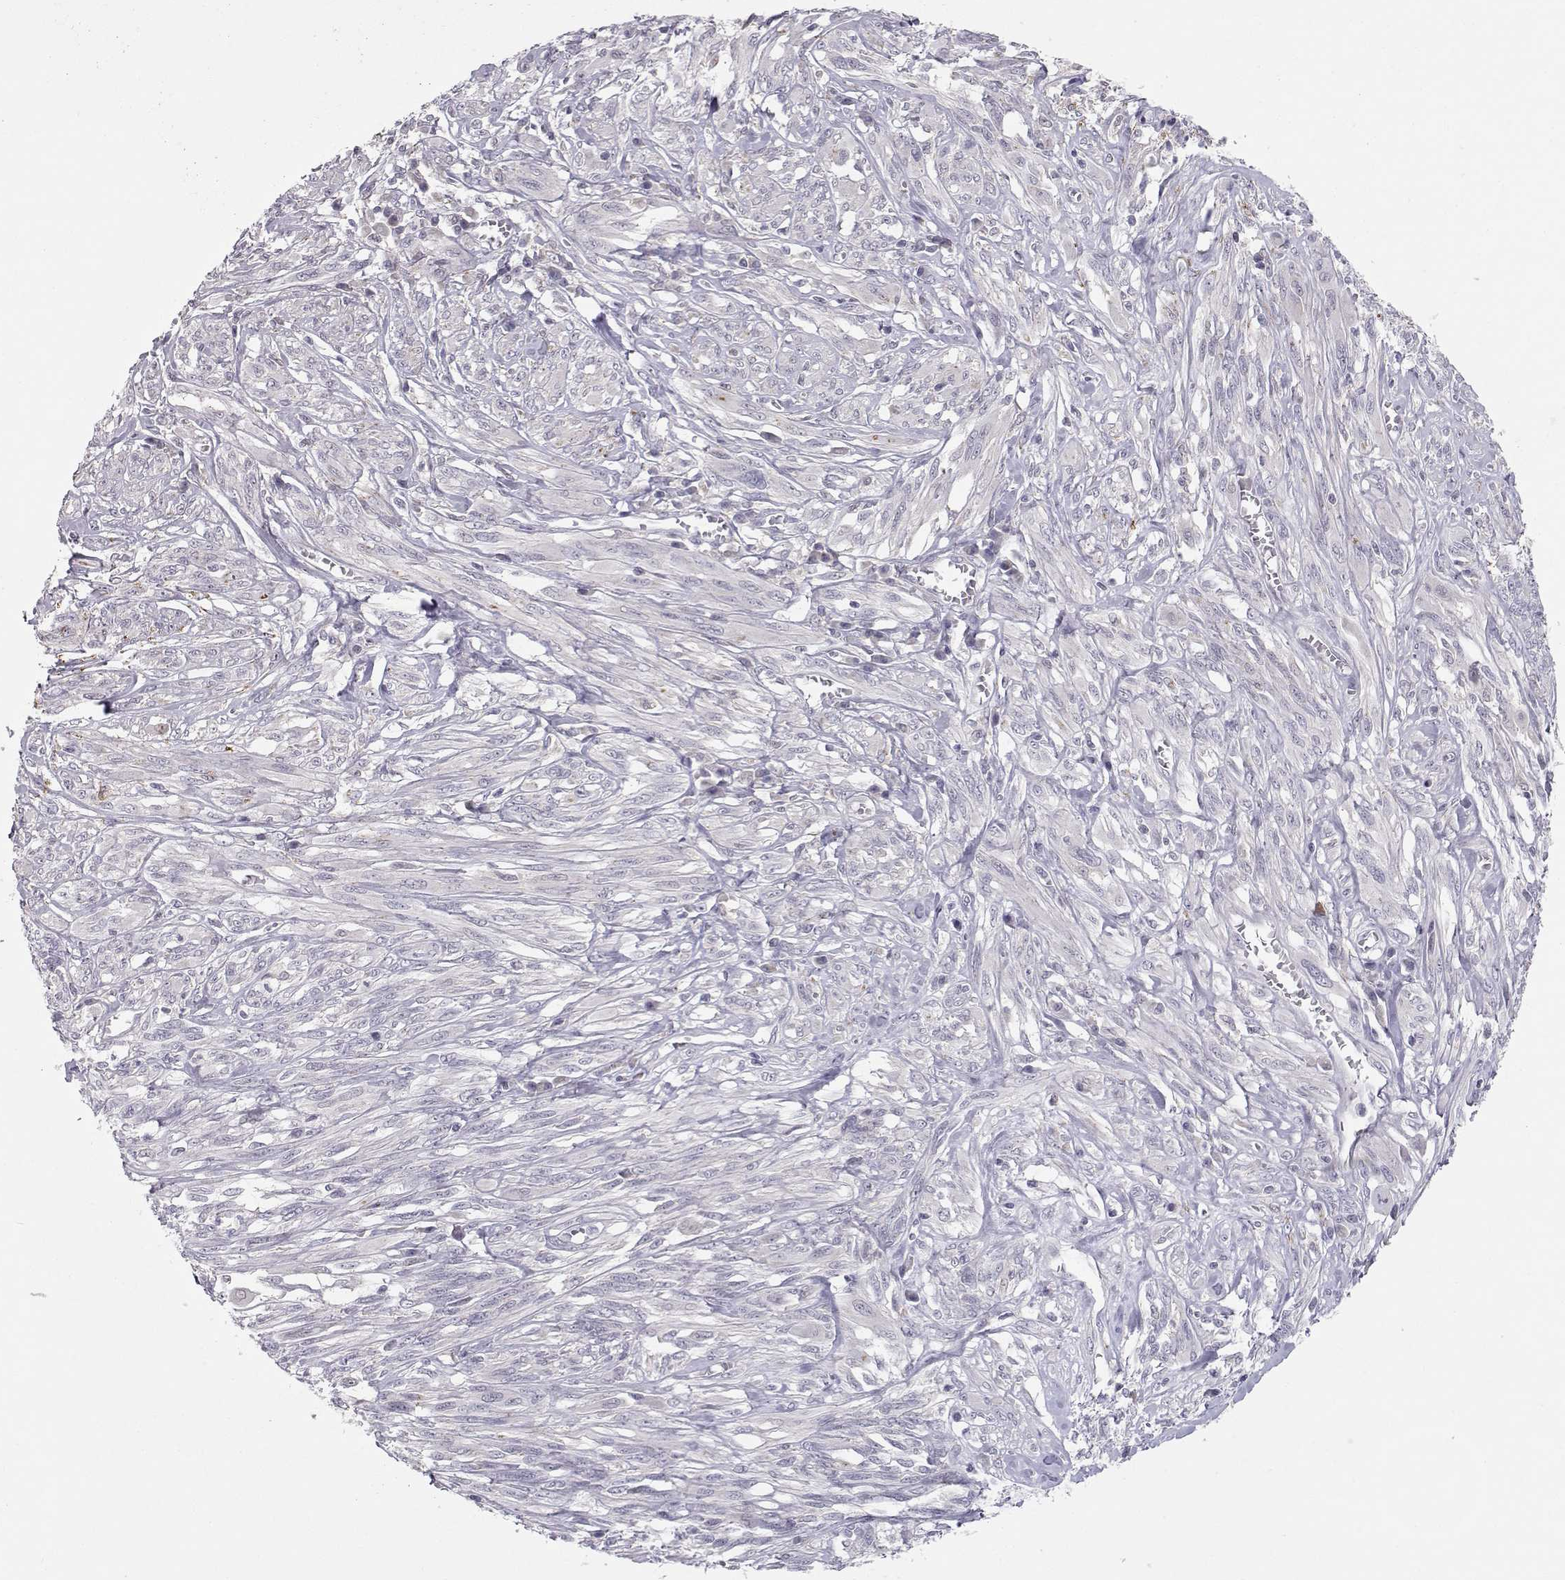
{"staining": {"intensity": "negative", "quantity": "none", "location": "none"}, "tissue": "melanoma", "cell_type": "Tumor cells", "image_type": "cancer", "snomed": [{"axis": "morphology", "description": "Malignant melanoma, NOS"}, {"axis": "topography", "description": "Skin"}], "caption": "Immunohistochemistry (IHC) photomicrograph of human malignant melanoma stained for a protein (brown), which exhibits no expression in tumor cells.", "gene": "NPVF", "patient": {"sex": "female", "age": 91}}